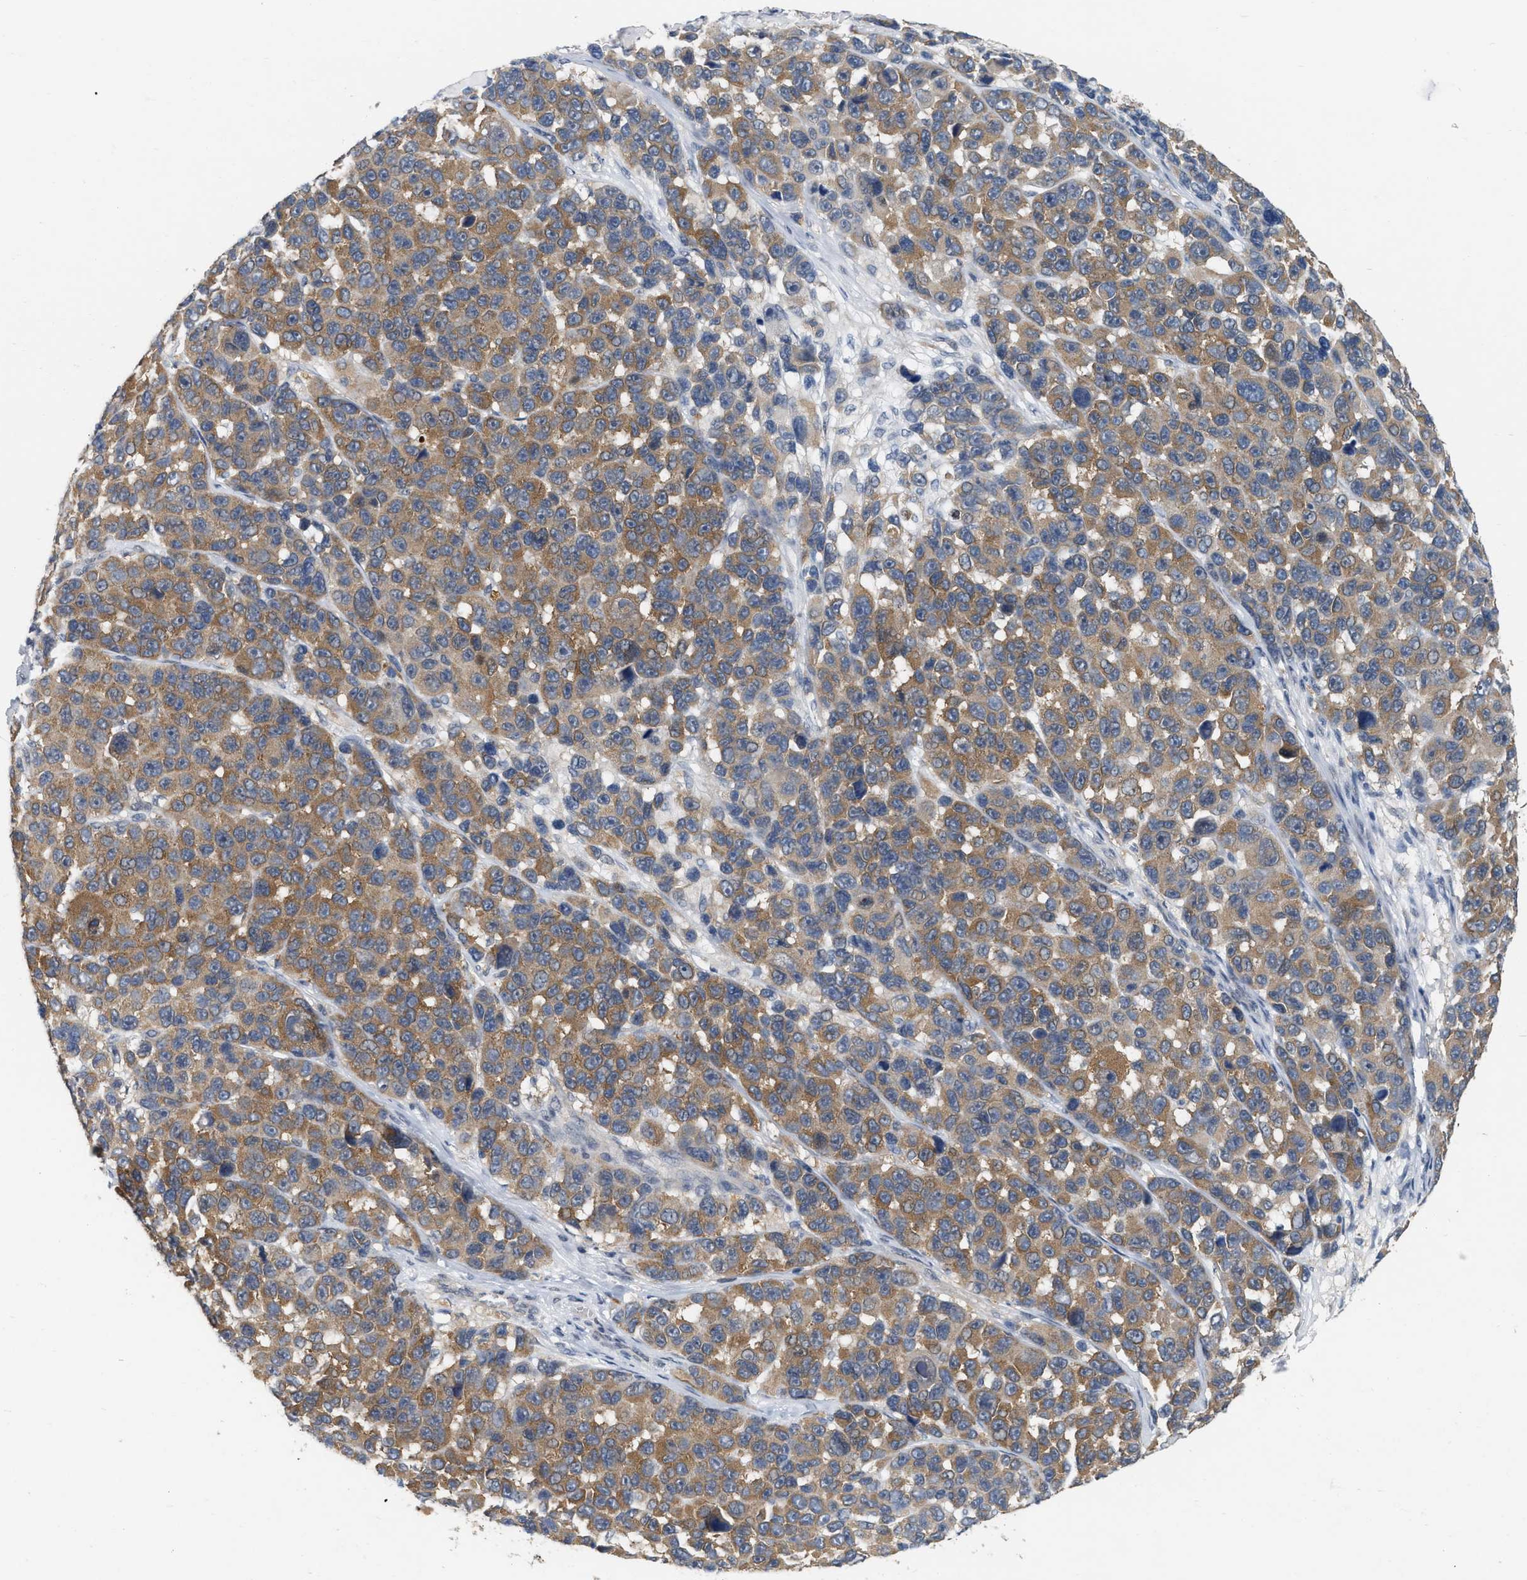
{"staining": {"intensity": "moderate", "quantity": ">75%", "location": "cytoplasmic/membranous"}, "tissue": "melanoma", "cell_type": "Tumor cells", "image_type": "cancer", "snomed": [{"axis": "morphology", "description": "Malignant melanoma, NOS"}, {"axis": "topography", "description": "Skin"}], "caption": "Moderate cytoplasmic/membranous expression for a protein is identified in approximately >75% of tumor cells of melanoma using IHC.", "gene": "RUVBL1", "patient": {"sex": "male", "age": 53}}